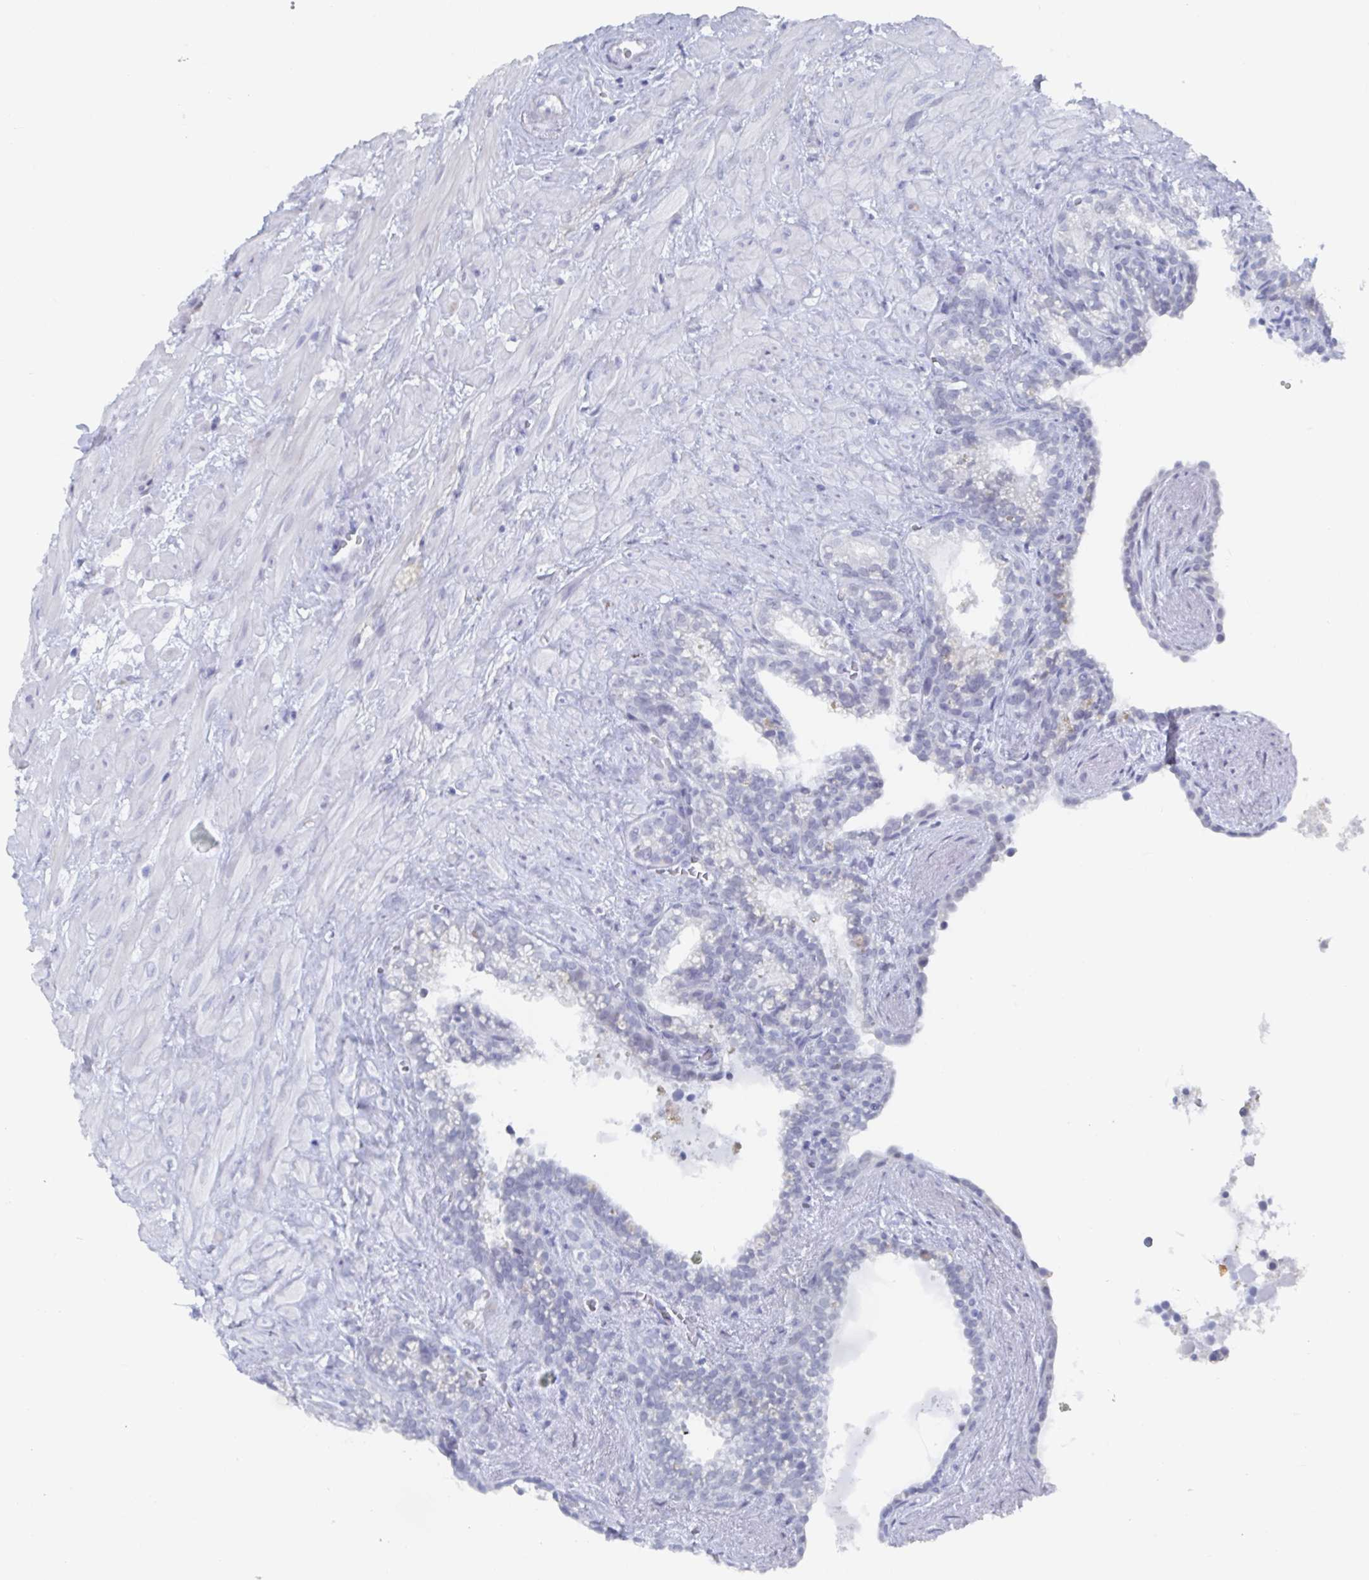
{"staining": {"intensity": "negative", "quantity": "none", "location": "none"}, "tissue": "seminal vesicle", "cell_type": "Glandular cells", "image_type": "normal", "snomed": [{"axis": "morphology", "description": "Normal tissue, NOS"}, {"axis": "topography", "description": "Seminal veicle"}], "caption": "Immunohistochemistry histopathology image of normal seminal vesicle: human seminal vesicle stained with DAB reveals no significant protein staining in glandular cells.", "gene": "CAMKV", "patient": {"sex": "male", "age": 76}}